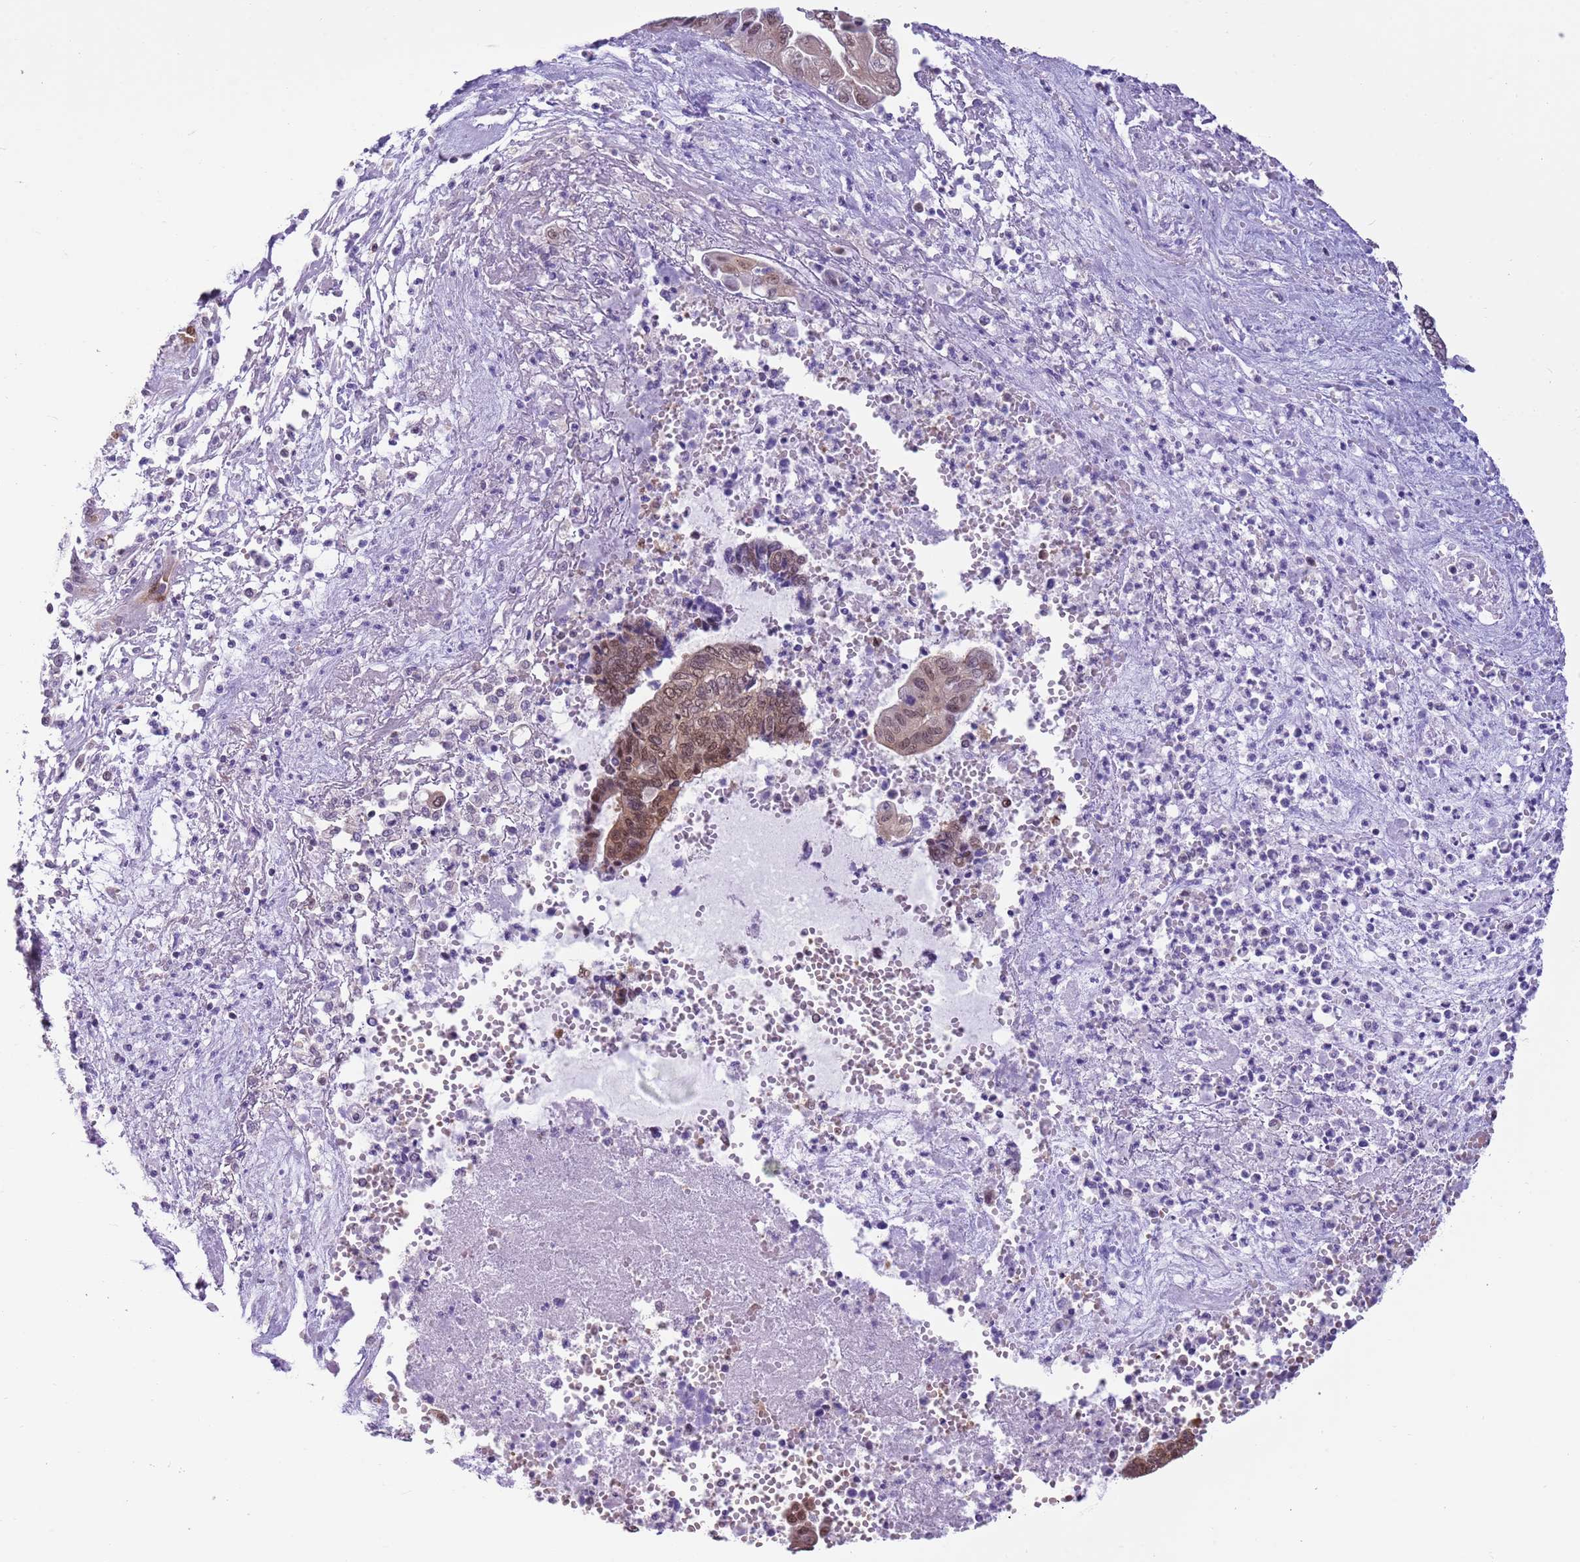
{"staining": {"intensity": "weak", "quantity": ">75%", "location": "nuclear"}, "tissue": "endometrial cancer", "cell_type": "Tumor cells", "image_type": "cancer", "snomed": [{"axis": "morphology", "description": "Adenocarcinoma, NOS"}, {"axis": "topography", "description": "Uterus"}, {"axis": "topography", "description": "Endometrium"}], "caption": "Immunohistochemistry (IHC) histopathology image of human endometrial cancer stained for a protein (brown), which demonstrates low levels of weak nuclear expression in approximately >75% of tumor cells.", "gene": "DDI2", "patient": {"sex": "female", "age": 70}}